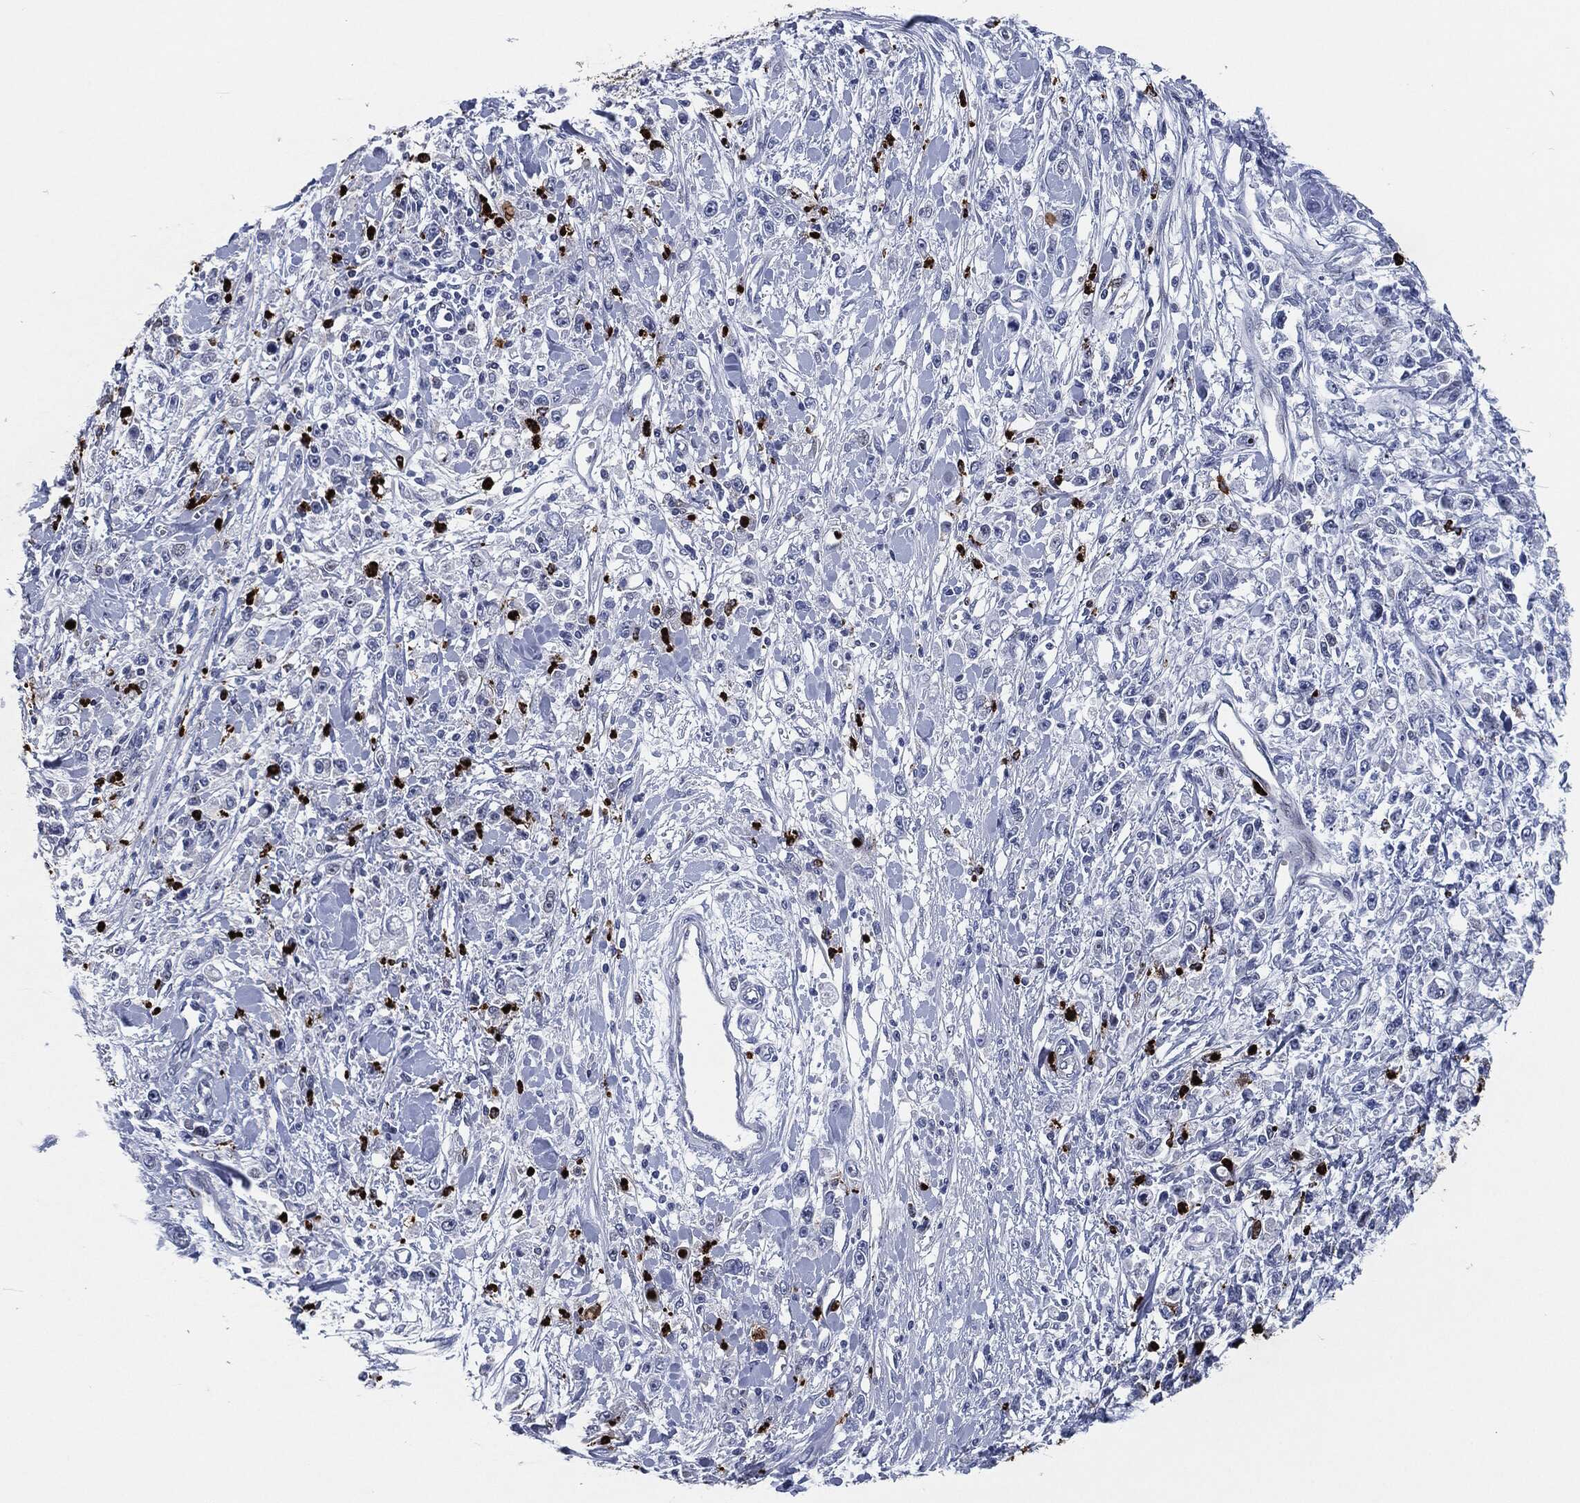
{"staining": {"intensity": "negative", "quantity": "none", "location": "none"}, "tissue": "stomach cancer", "cell_type": "Tumor cells", "image_type": "cancer", "snomed": [{"axis": "morphology", "description": "Adenocarcinoma, NOS"}, {"axis": "topography", "description": "Stomach"}], "caption": "This is an immunohistochemistry (IHC) histopathology image of human stomach cancer. There is no staining in tumor cells.", "gene": "MPO", "patient": {"sex": "female", "age": 59}}